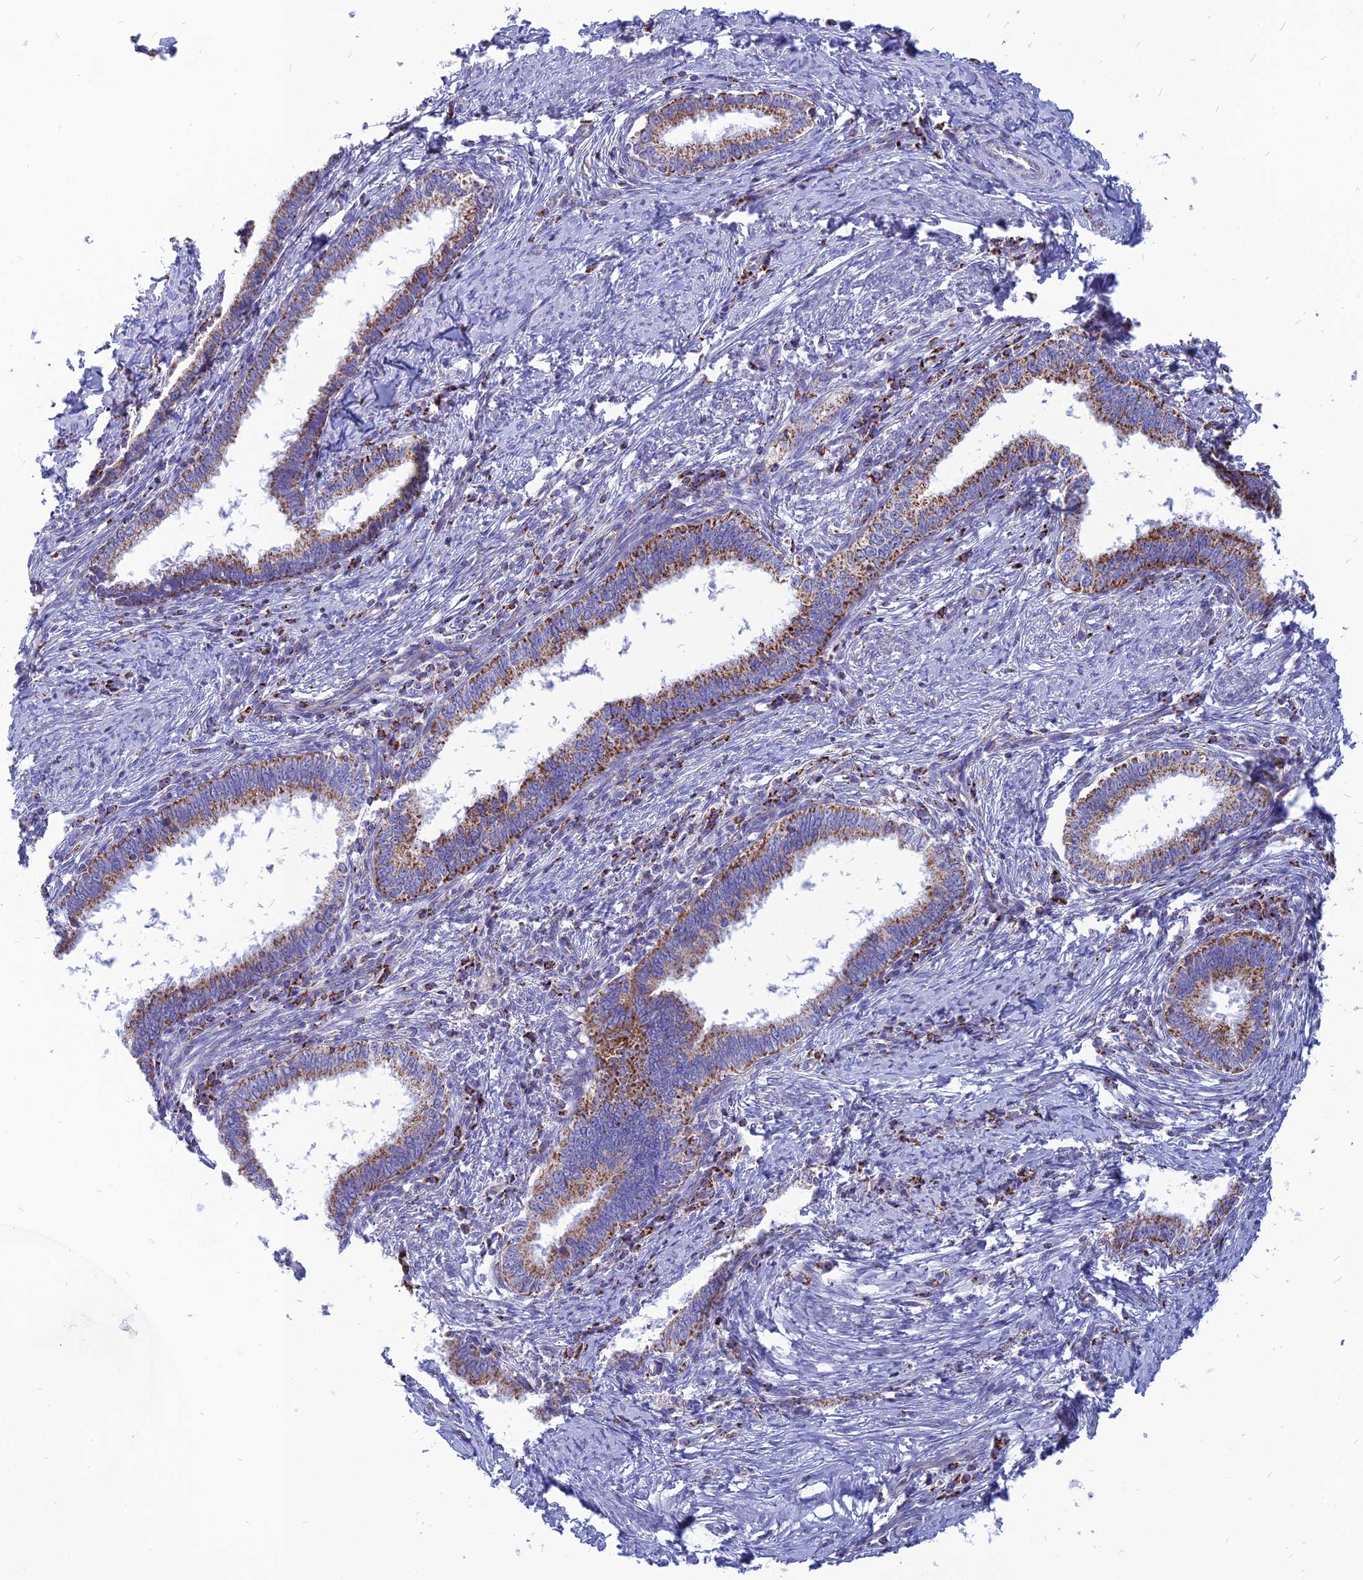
{"staining": {"intensity": "moderate", "quantity": "25%-75%", "location": "cytoplasmic/membranous"}, "tissue": "cervical cancer", "cell_type": "Tumor cells", "image_type": "cancer", "snomed": [{"axis": "morphology", "description": "Adenocarcinoma, NOS"}, {"axis": "topography", "description": "Cervix"}], "caption": "Immunohistochemistry (IHC) of human cervical cancer demonstrates medium levels of moderate cytoplasmic/membranous positivity in approximately 25%-75% of tumor cells.", "gene": "PACC1", "patient": {"sex": "female", "age": 36}}